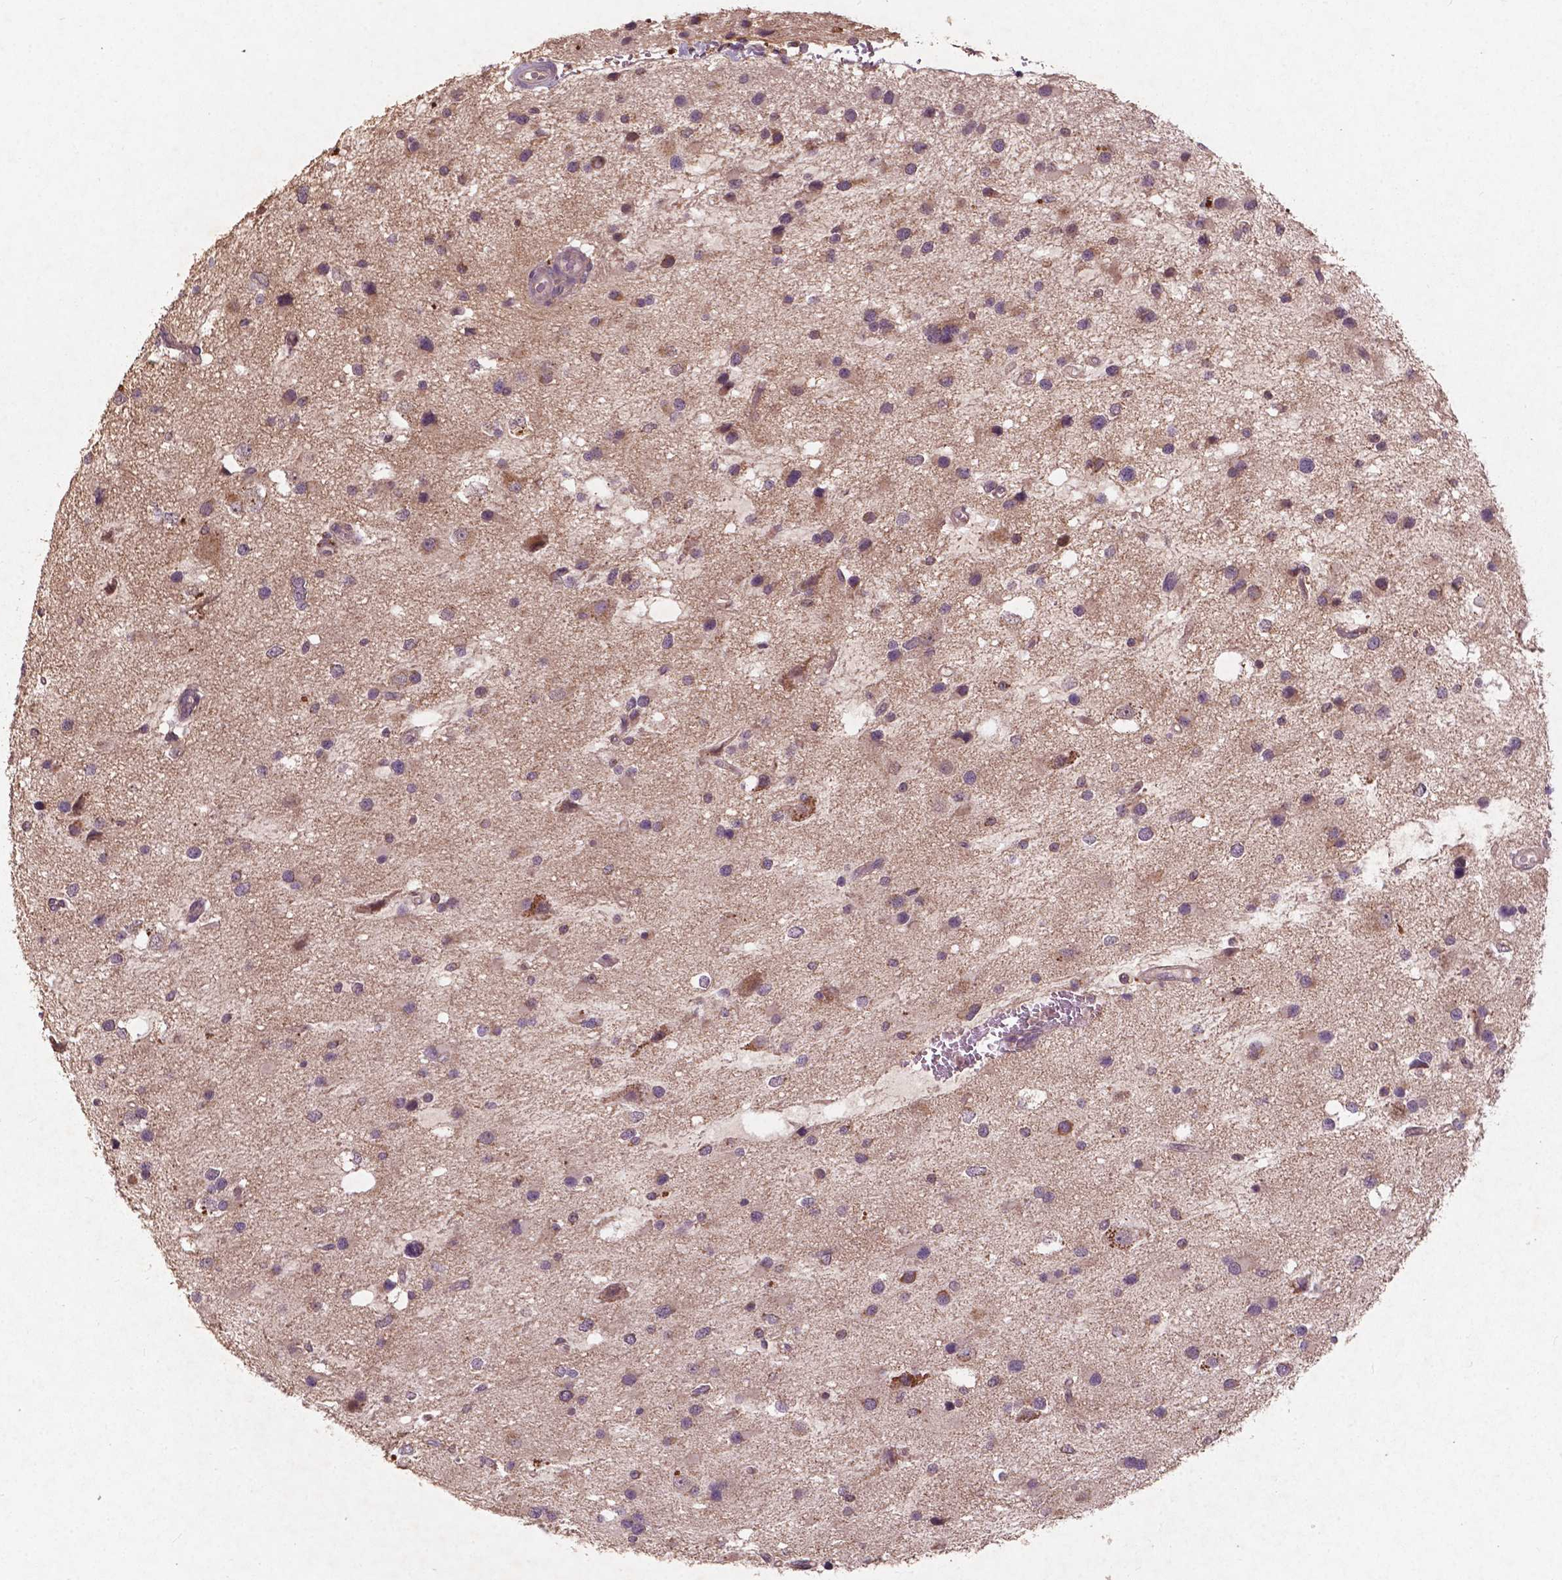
{"staining": {"intensity": "weak", "quantity": "25%-75%", "location": "cytoplasmic/membranous"}, "tissue": "glioma", "cell_type": "Tumor cells", "image_type": "cancer", "snomed": [{"axis": "morphology", "description": "Glioma, malignant, Low grade"}, {"axis": "topography", "description": "Brain"}], "caption": "Protein staining of malignant glioma (low-grade) tissue shows weak cytoplasmic/membranous expression in about 25%-75% of tumor cells.", "gene": "ST6GALNAC5", "patient": {"sex": "female", "age": 32}}